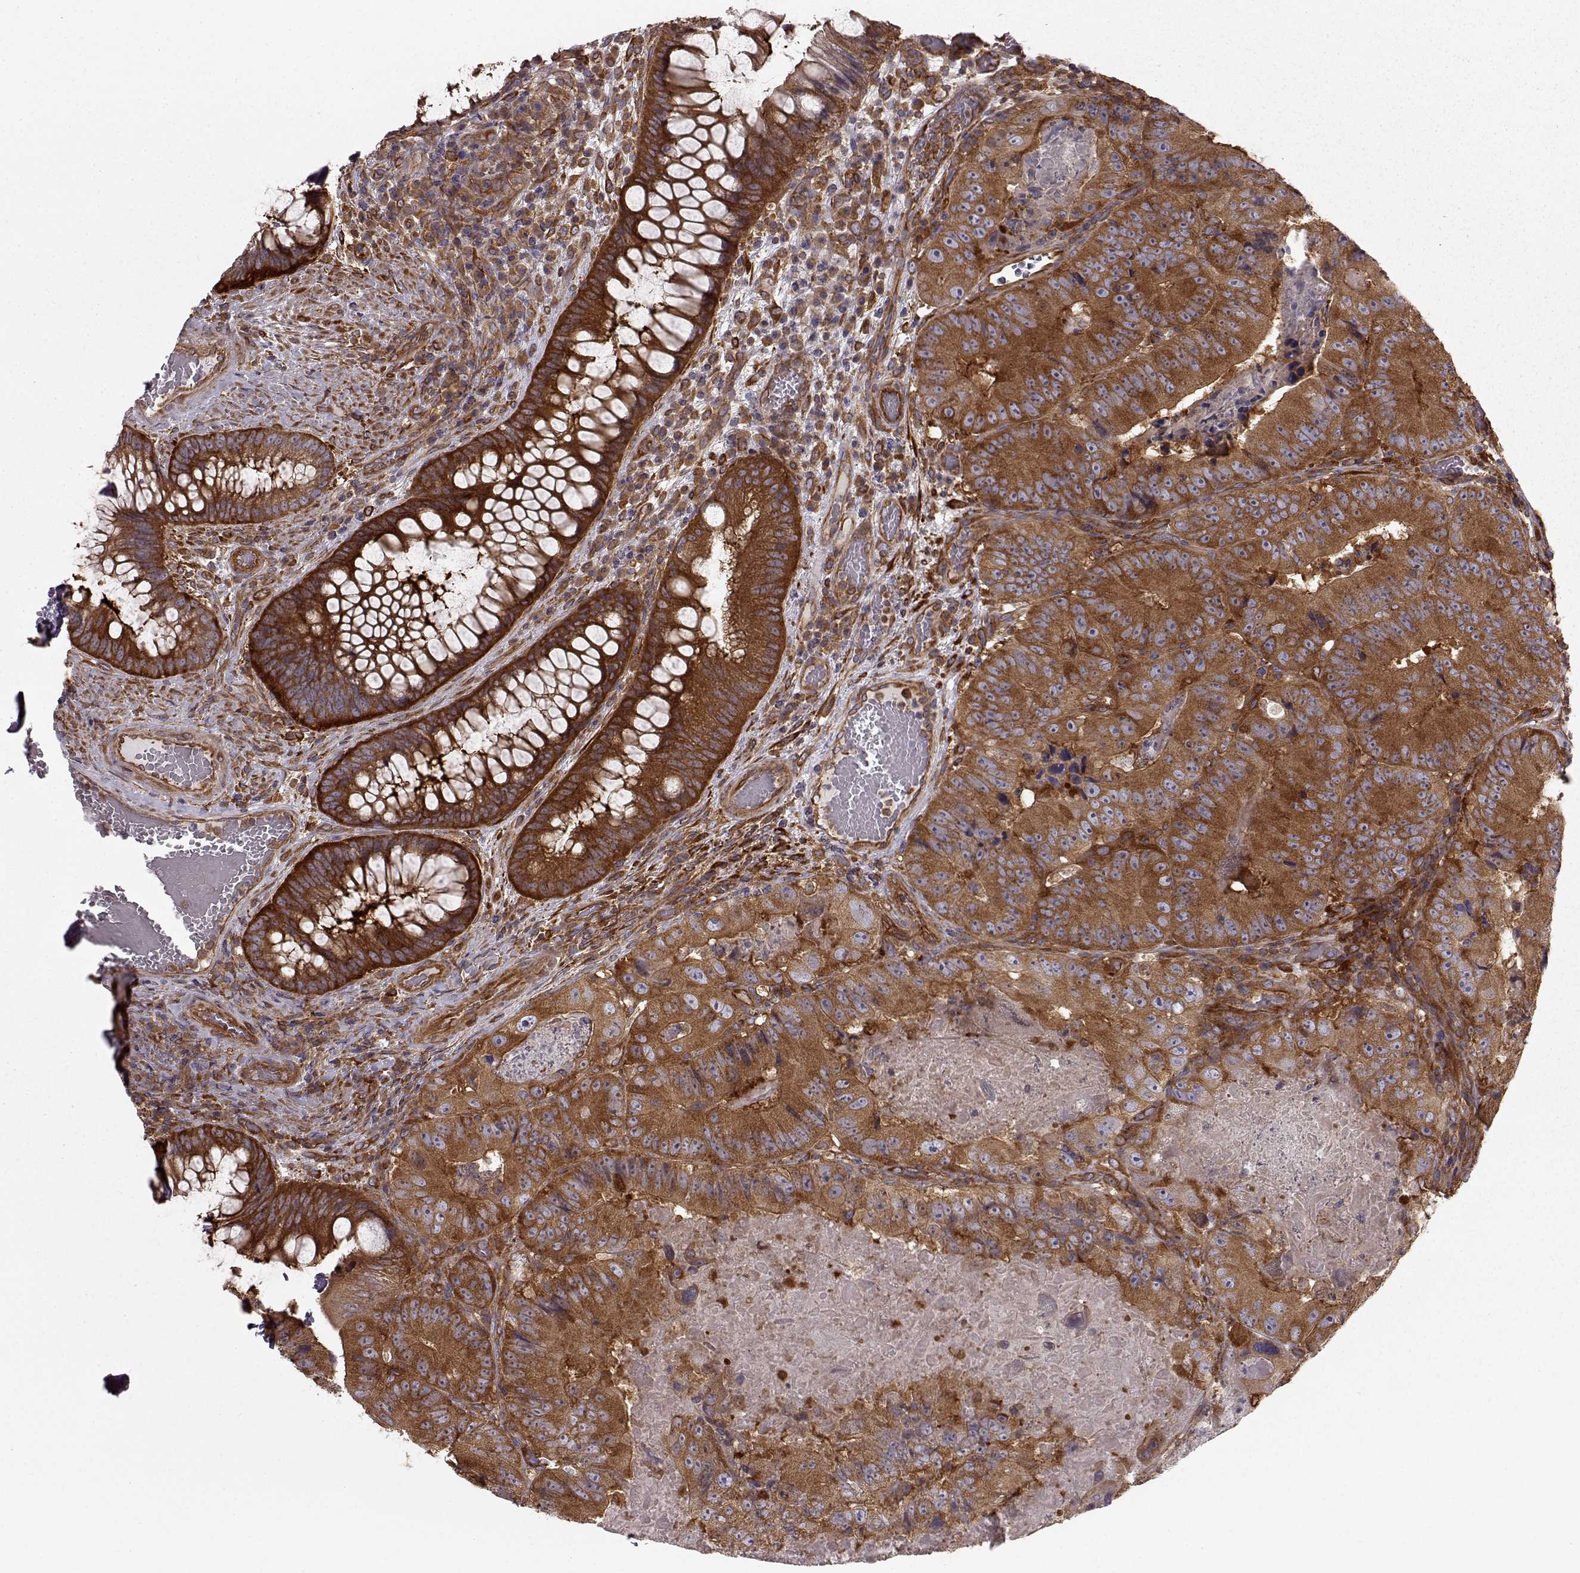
{"staining": {"intensity": "moderate", "quantity": ">75%", "location": "cytoplasmic/membranous"}, "tissue": "colorectal cancer", "cell_type": "Tumor cells", "image_type": "cancer", "snomed": [{"axis": "morphology", "description": "Adenocarcinoma, NOS"}, {"axis": "topography", "description": "Colon"}], "caption": "Adenocarcinoma (colorectal) stained with DAB (3,3'-diaminobenzidine) immunohistochemistry (IHC) exhibits medium levels of moderate cytoplasmic/membranous expression in approximately >75% of tumor cells. The staining is performed using DAB brown chromogen to label protein expression. The nuclei are counter-stained blue using hematoxylin.", "gene": "RABGAP1", "patient": {"sex": "female", "age": 86}}